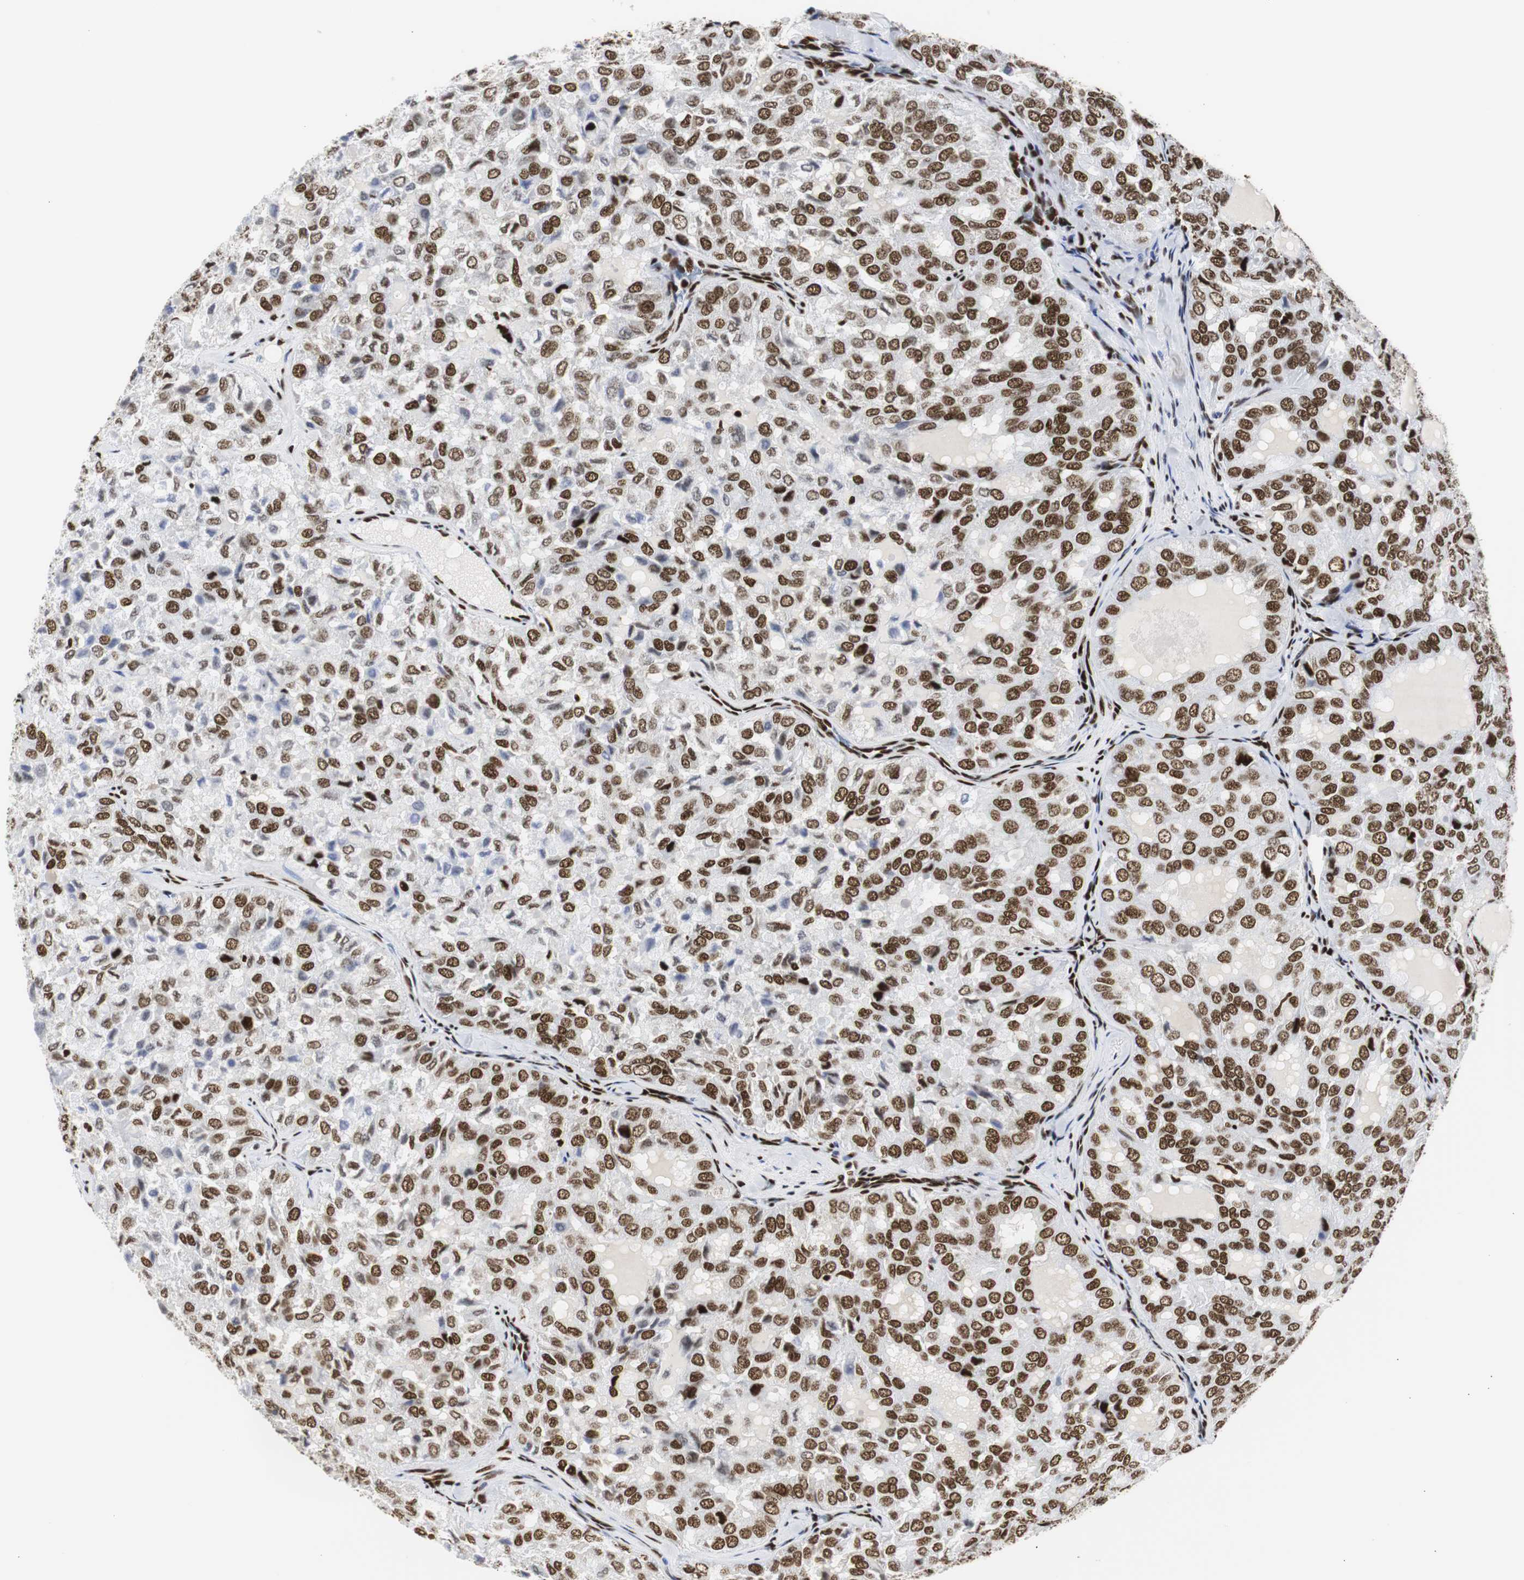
{"staining": {"intensity": "strong", "quantity": ">75%", "location": "nuclear"}, "tissue": "thyroid cancer", "cell_type": "Tumor cells", "image_type": "cancer", "snomed": [{"axis": "morphology", "description": "Follicular adenoma carcinoma, NOS"}, {"axis": "topography", "description": "Thyroid gland"}], "caption": "Protein staining of follicular adenoma carcinoma (thyroid) tissue demonstrates strong nuclear staining in approximately >75% of tumor cells. (DAB (3,3'-diaminobenzidine) IHC, brown staining for protein, blue staining for nuclei).", "gene": "HNRNPH2", "patient": {"sex": "male", "age": 75}}